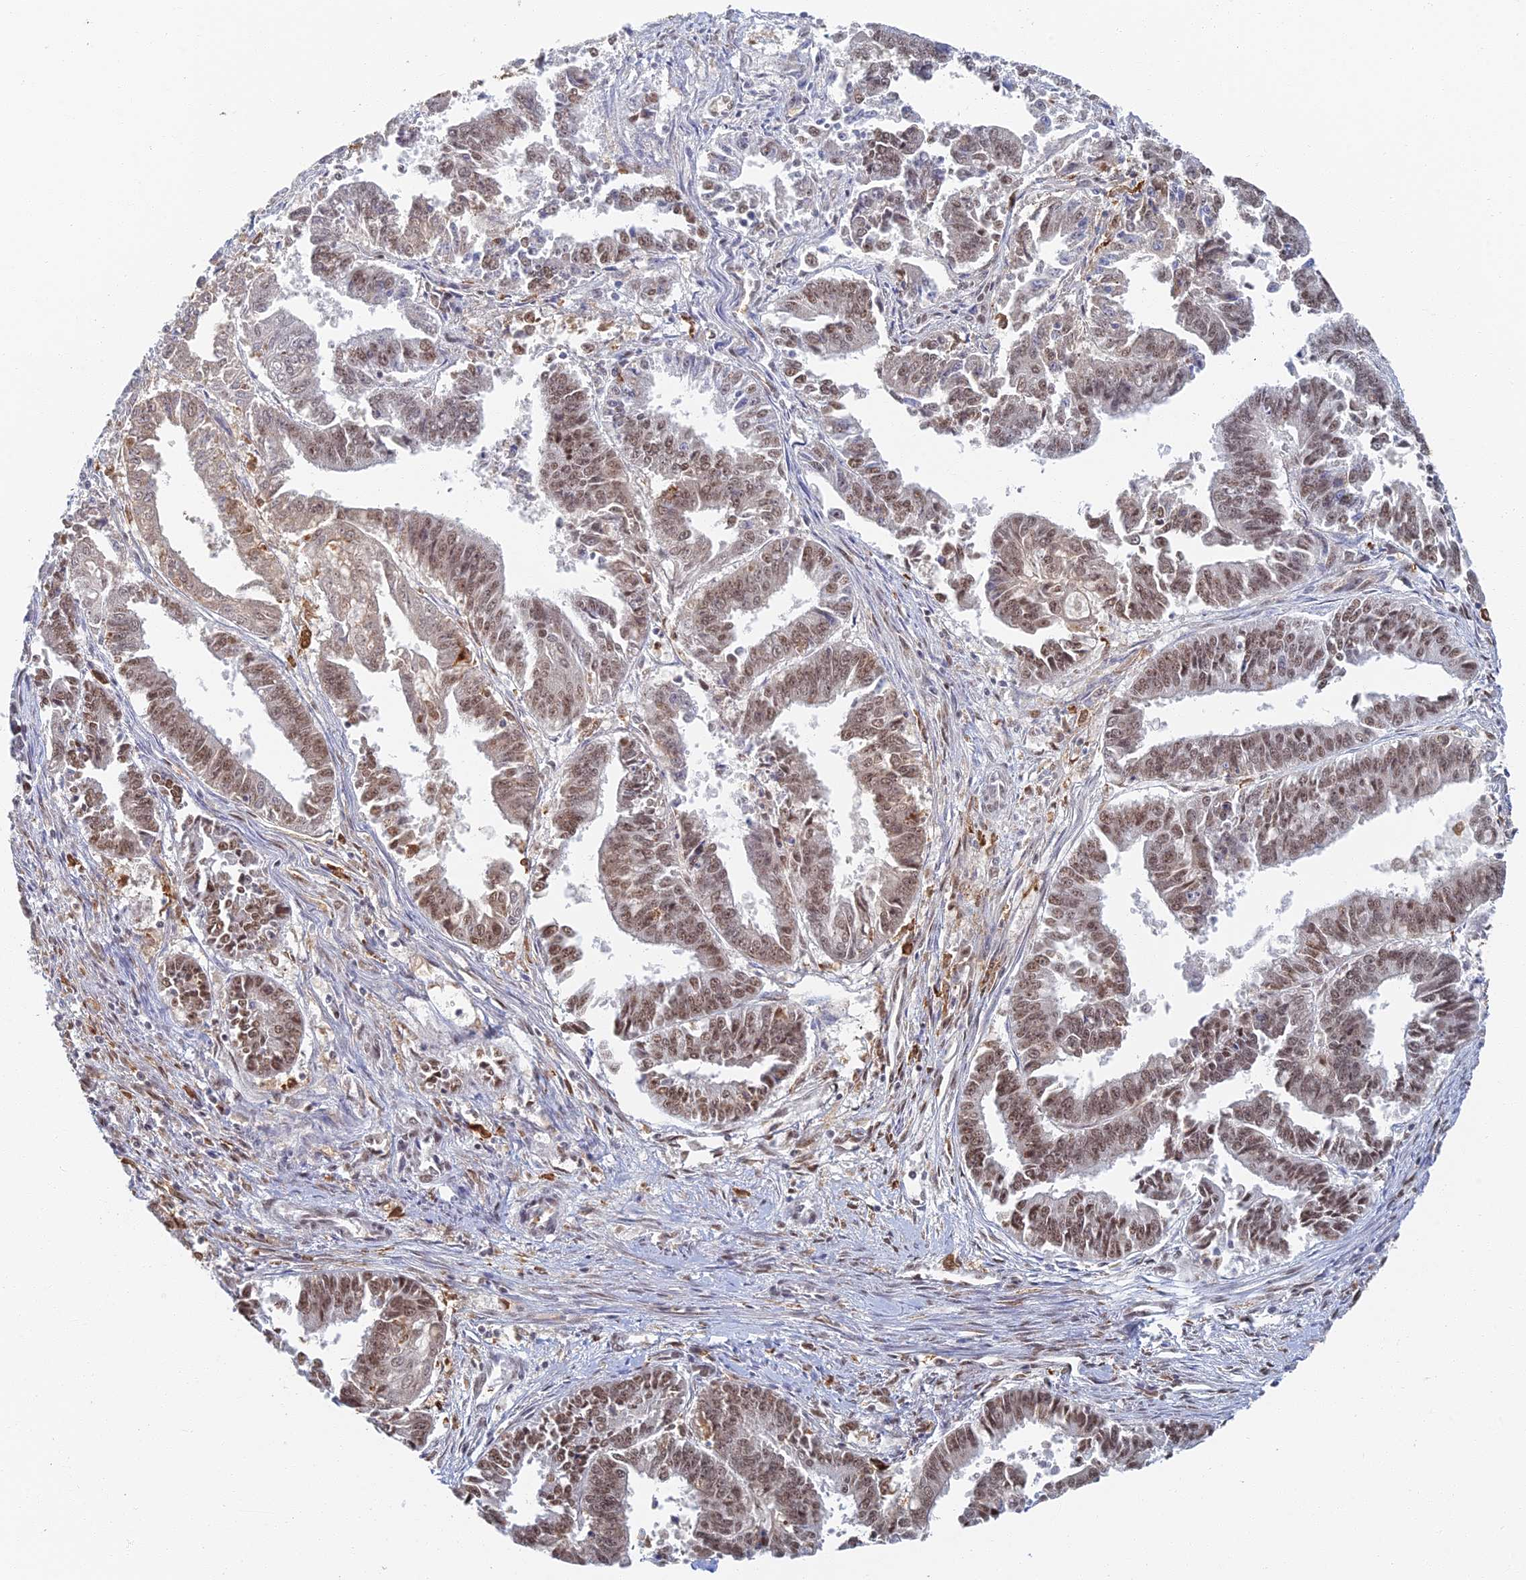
{"staining": {"intensity": "moderate", "quantity": ">75%", "location": "nuclear"}, "tissue": "endometrial cancer", "cell_type": "Tumor cells", "image_type": "cancer", "snomed": [{"axis": "morphology", "description": "Adenocarcinoma, NOS"}, {"axis": "topography", "description": "Endometrium"}], "caption": "There is medium levels of moderate nuclear positivity in tumor cells of endometrial cancer, as demonstrated by immunohistochemical staining (brown color).", "gene": "GPATCH1", "patient": {"sex": "female", "age": 73}}